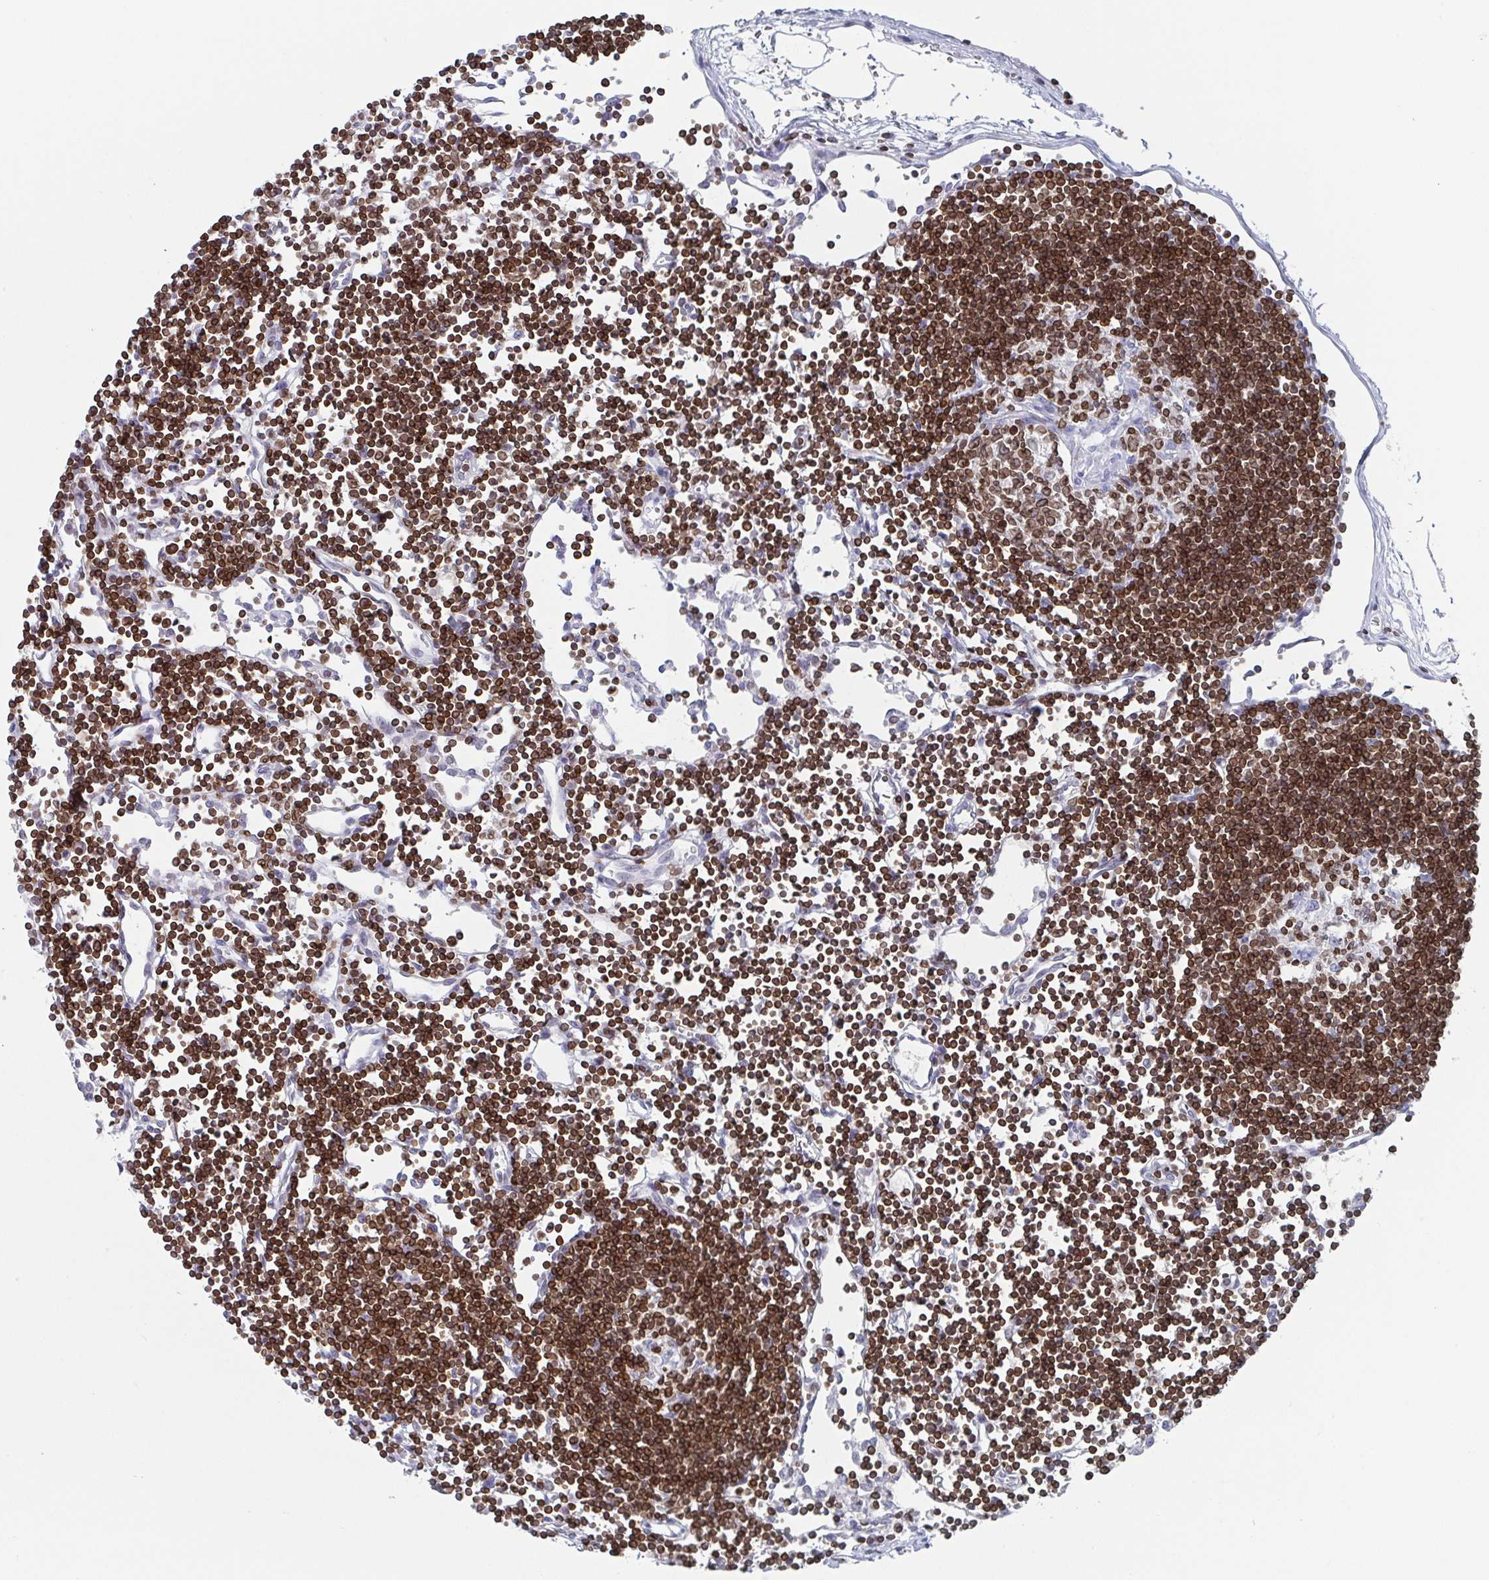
{"staining": {"intensity": "moderate", "quantity": ">75%", "location": "cytoplasmic/membranous,nuclear"}, "tissue": "lymph node", "cell_type": "Germinal center cells", "image_type": "normal", "snomed": [{"axis": "morphology", "description": "Normal tissue, NOS"}, {"axis": "topography", "description": "Lymph node"}], "caption": "Approximately >75% of germinal center cells in benign human lymph node show moderate cytoplasmic/membranous,nuclear protein staining as visualized by brown immunohistochemical staining.", "gene": "BTBD7", "patient": {"sex": "female", "age": 65}}